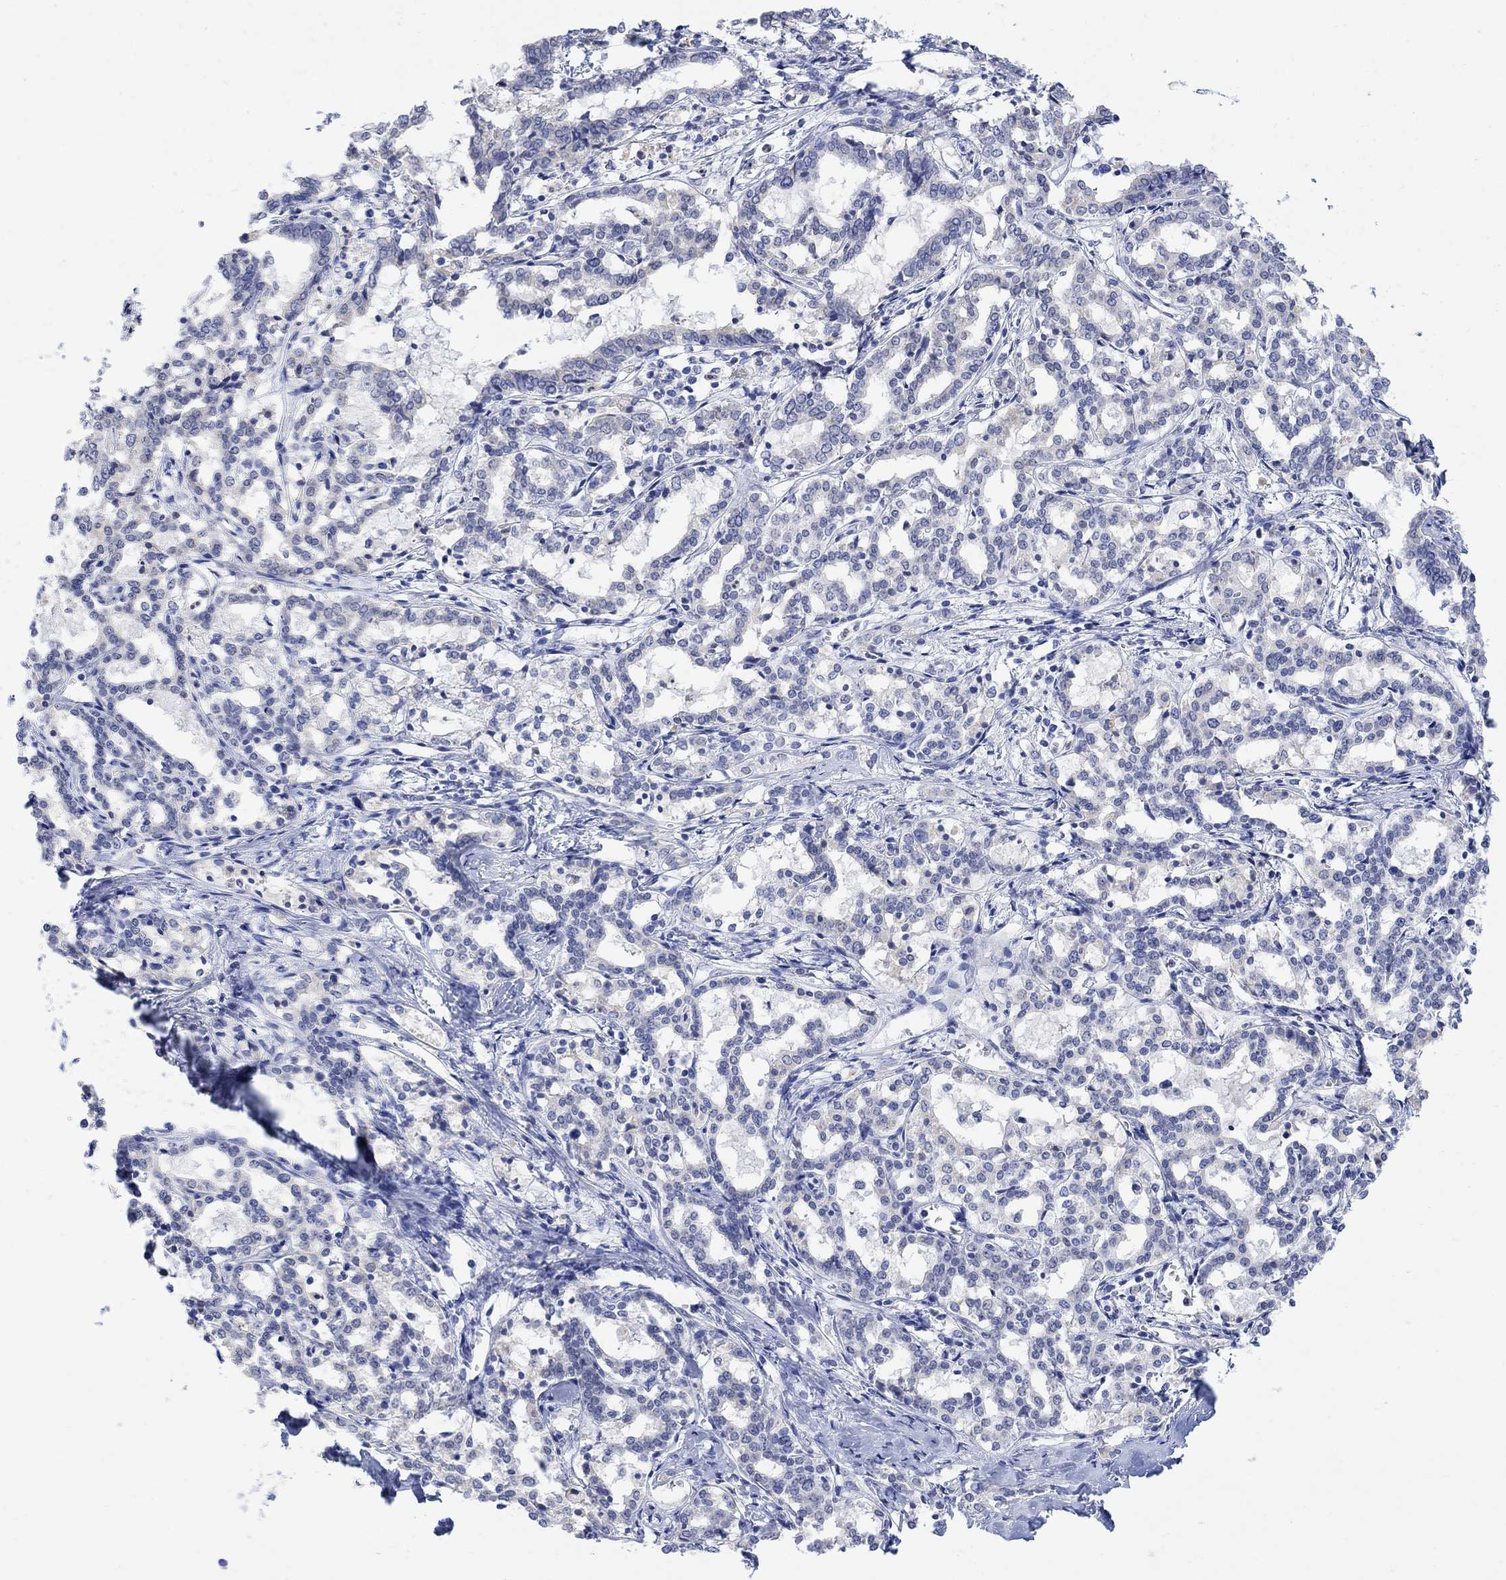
{"staining": {"intensity": "negative", "quantity": "none", "location": "none"}, "tissue": "liver cancer", "cell_type": "Tumor cells", "image_type": "cancer", "snomed": [{"axis": "morphology", "description": "Cholangiocarcinoma"}, {"axis": "topography", "description": "Liver"}], "caption": "Immunohistochemistry photomicrograph of human liver cholangiocarcinoma stained for a protein (brown), which demonstrates no staining in tumor cells.", "gene": "FBP2", "patient": {"sex": "female", "age": 47}}